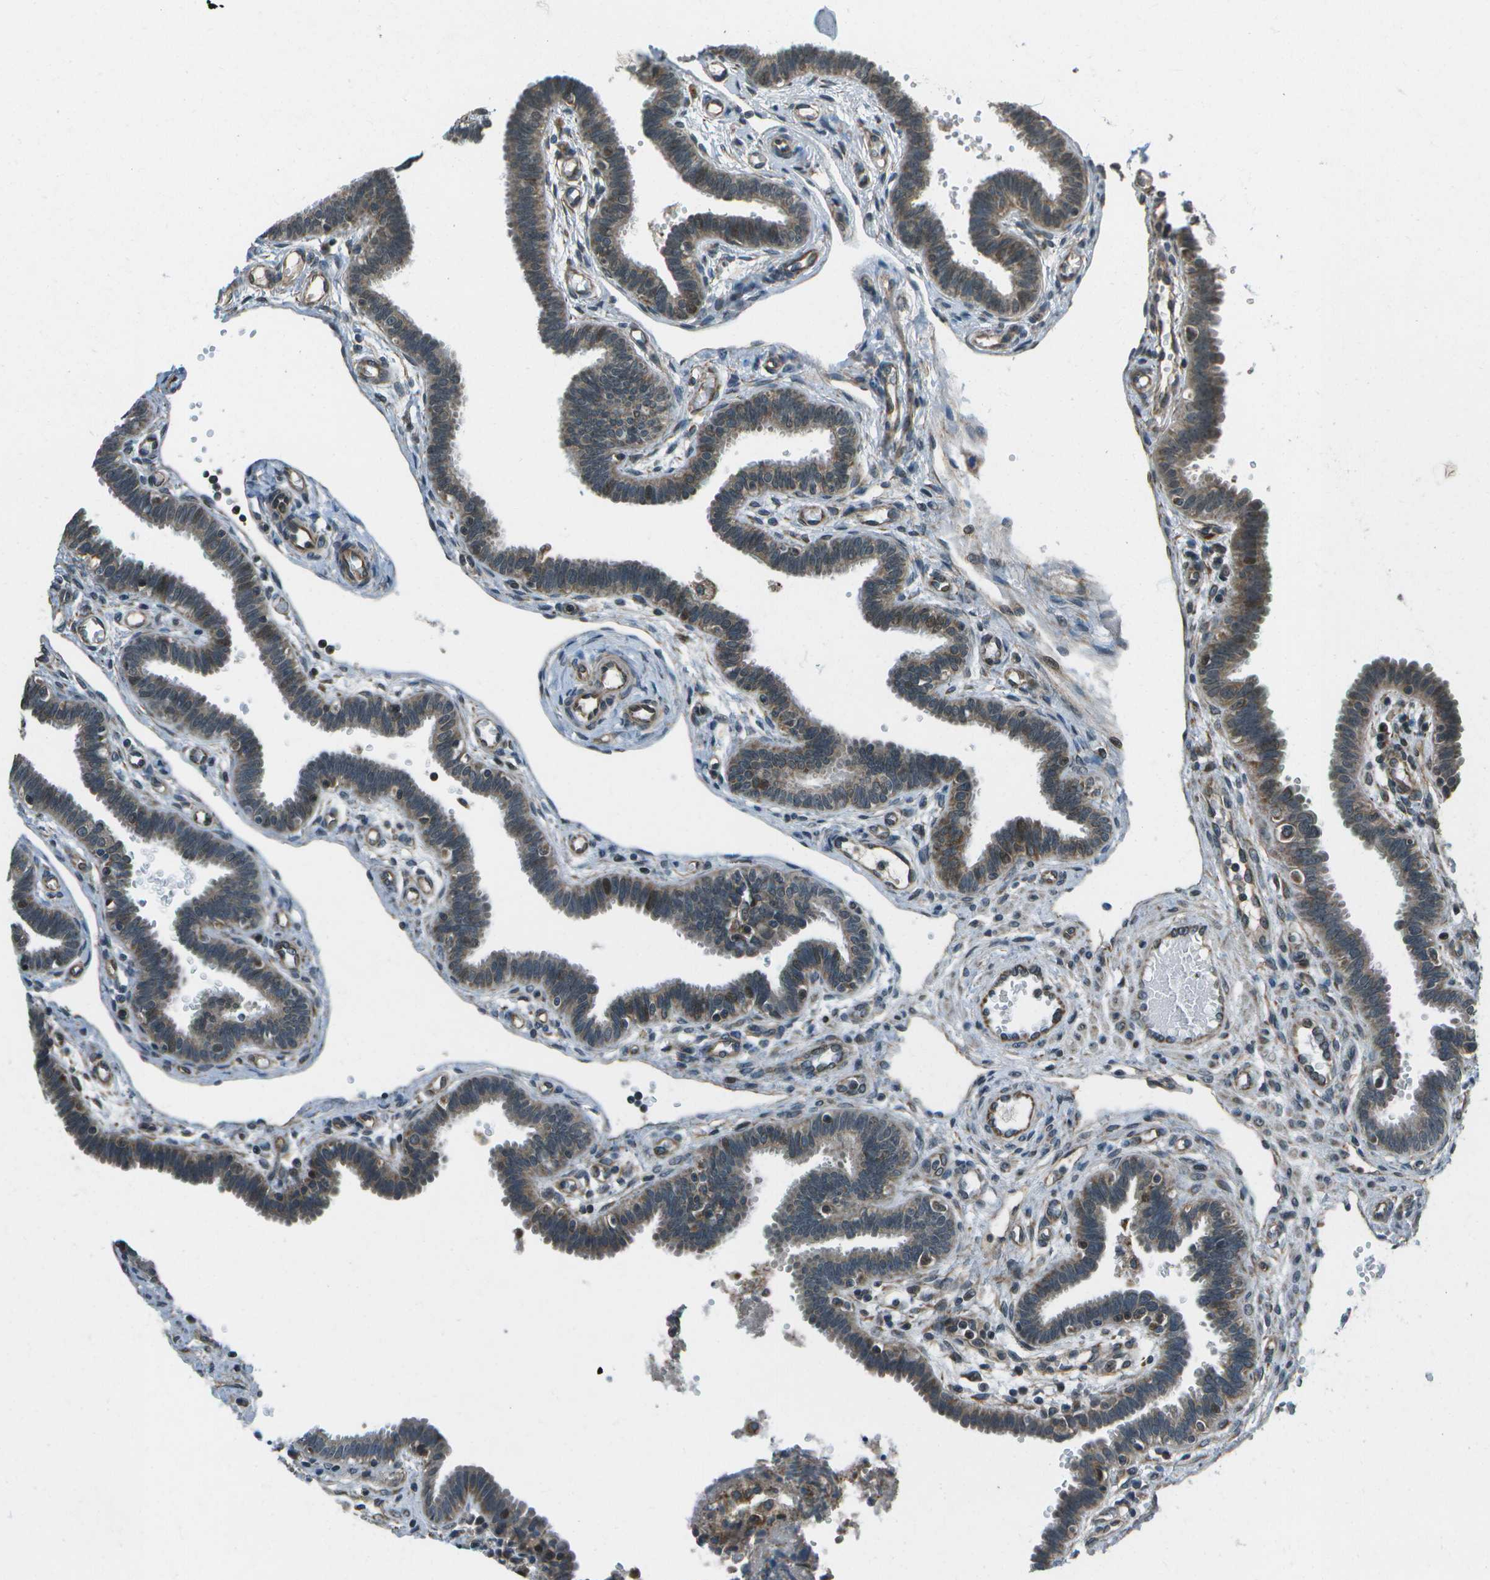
{"staining": {"intensity": "moderate", "quantity": ">75%", "location": "cytoplasmic/membranous"}, "tissue": "fallopian tube", "cell_type": "Glandular cells", "image_type": "normal", "snomed": [{"axis": "morphology", "description": "Normal tissue, NOS"}, {"axis": "topography", "description": "Fallopian tube"}, {"axis": "topography", "description": "Placenta"}], "caption": "This is a histology image of IHC staining of unremarkable fallopian tube, which shows moderate positivity in the cytoplasmic/membranous of glandular cells.", "gene": "EIF2AK1", "patient": {"sex": "female", "age": 32}}